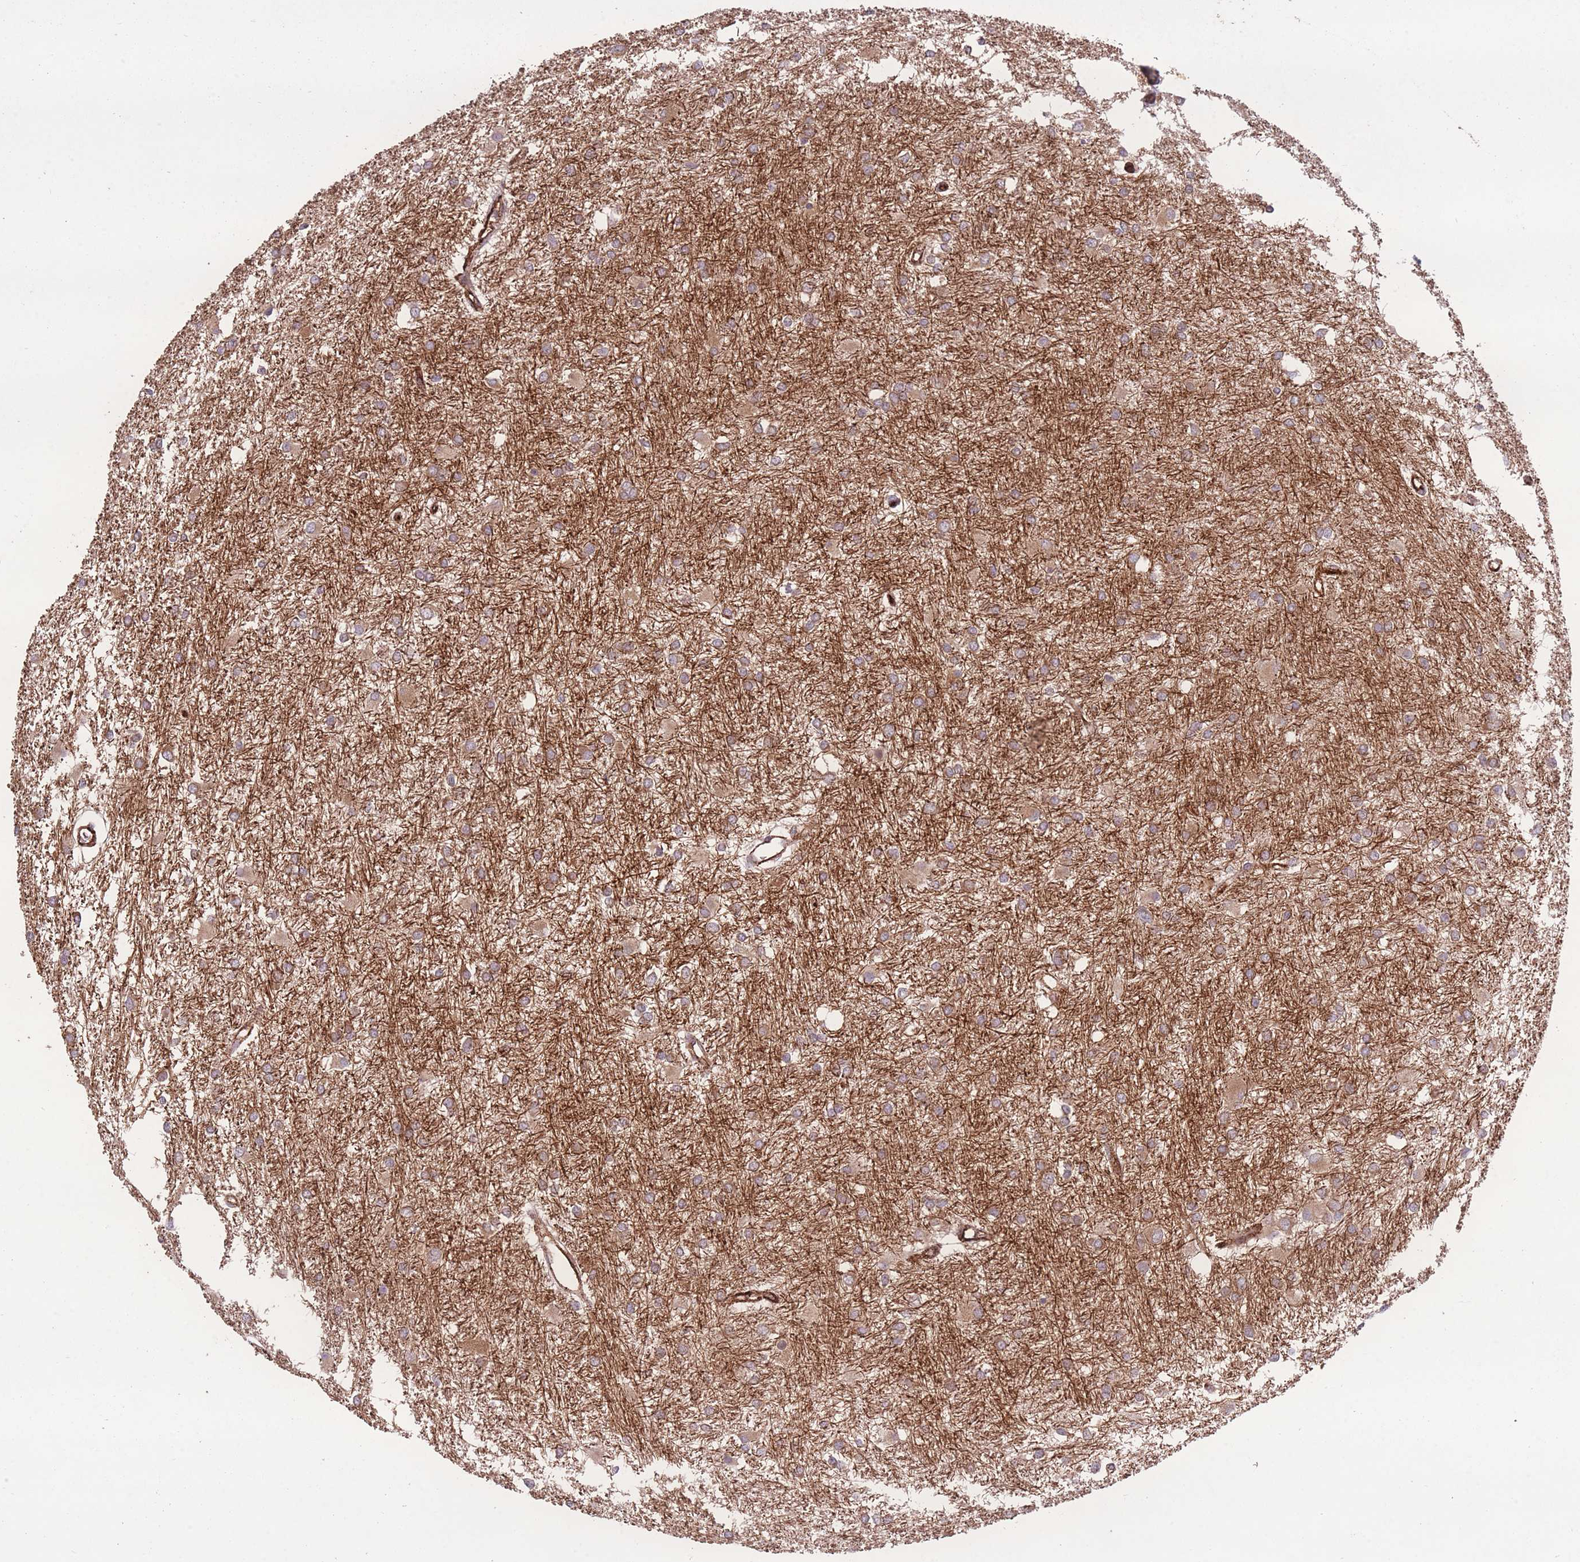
{"staining": {"intensity": "moderate", "quantity": ">75%", "location": "cytoplasmic/membranous"}, "tissue": "glioma", "cell_type": "Tumor cells", "image_type": "cancer", "snomed": [{"axis": "morphology", "description": "Glioma, malignant, High grade"}, {"axis": "topography", "description": "Brain"}], "caption": "Protein analysis of glioma tissue shows moderate cytoplasmic/membranous staining in about >75% of tumor cells.", "gene": "CISH", "patient": {"sex": "female", "age": 50}}